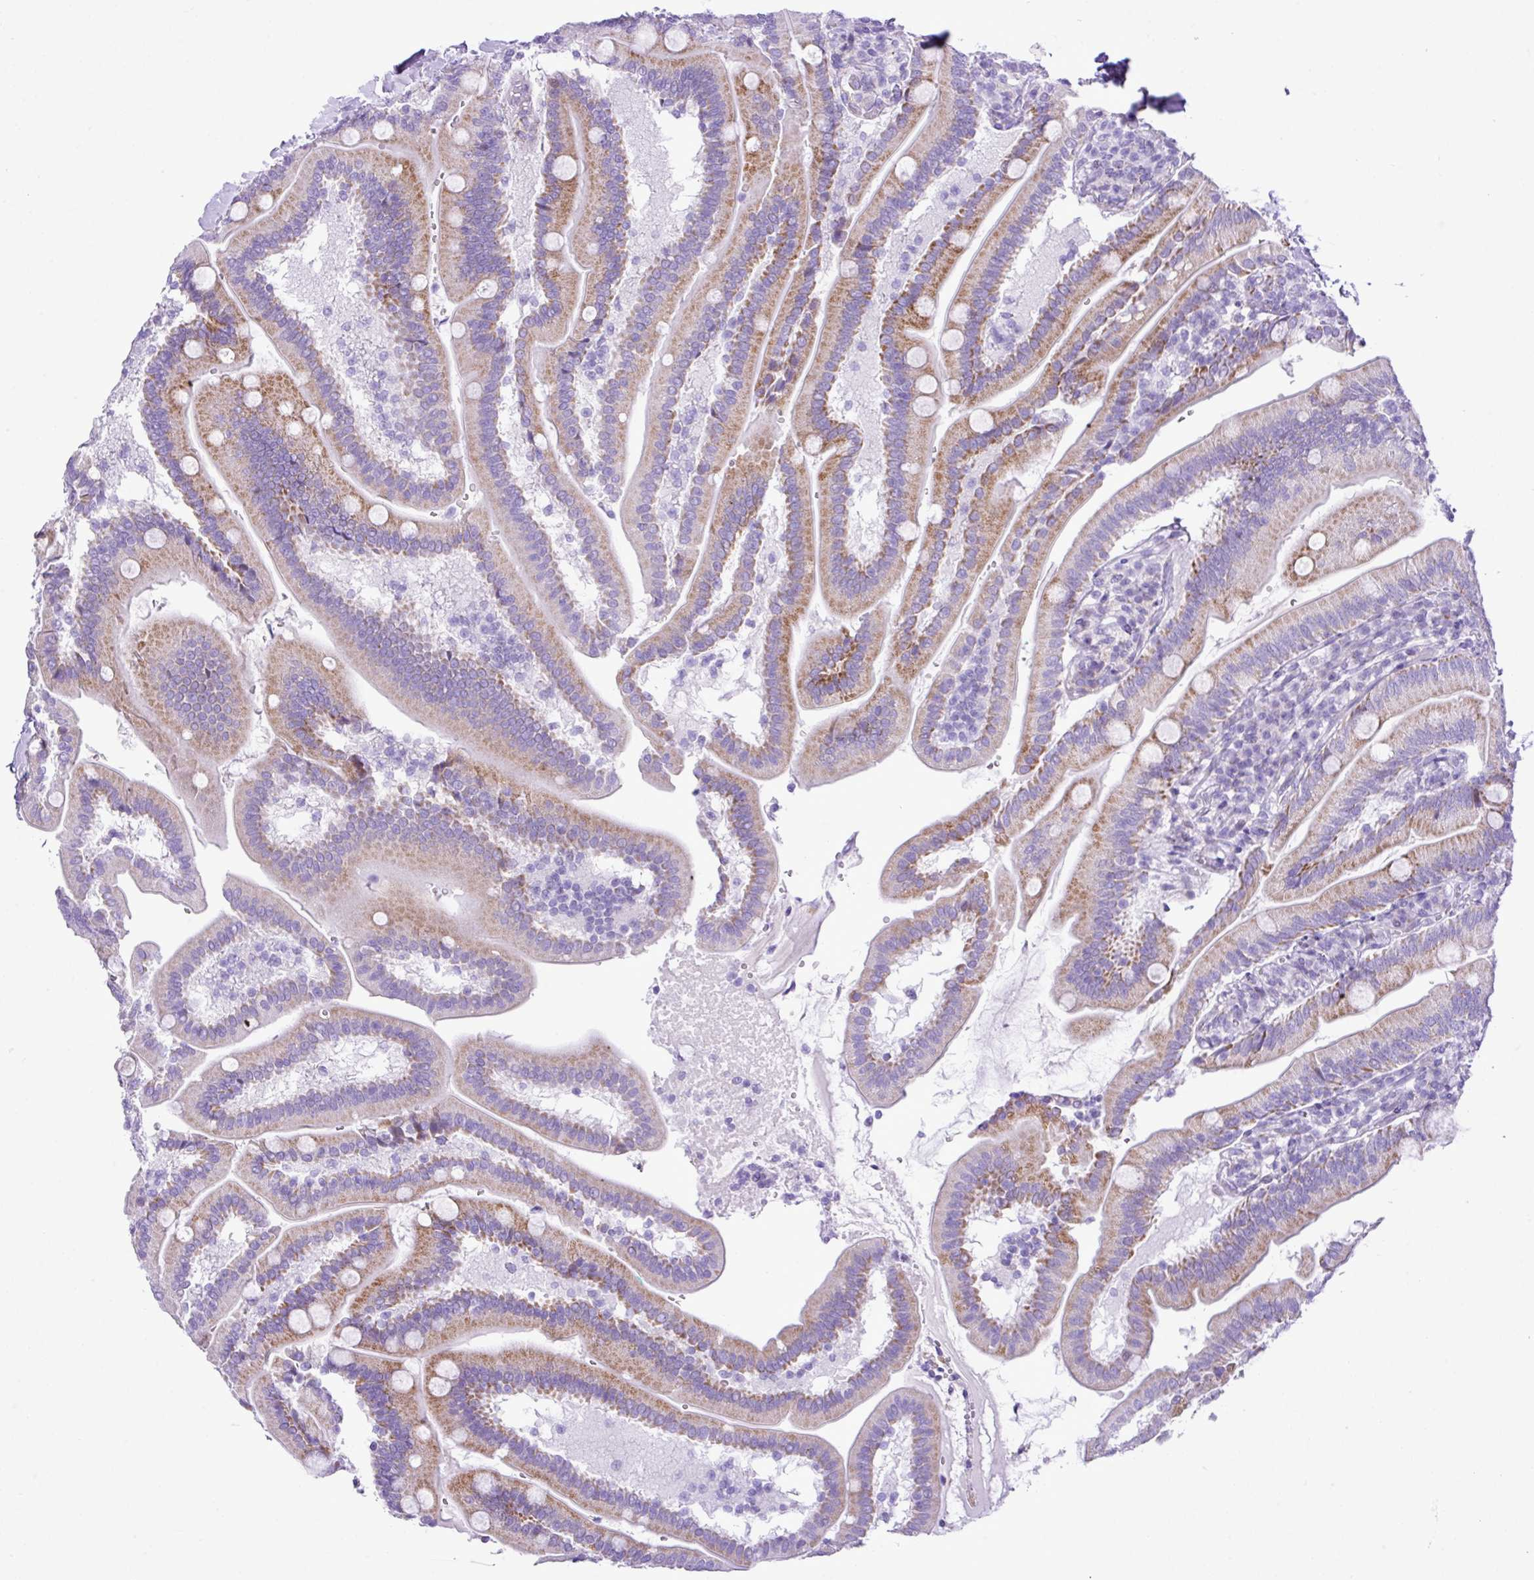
{"staining": {"intensity": "moderate", "quantity": ">75%", "location": "cytoplasmic/membranous"}, "tissue": "duodenum", "cell_type": "Glandular cells", "image_type": "normal", "snomed": [{"axis": "morphology", "description": "Normal tissue, NOS"}, {"axis": "topography", "description": "Duodenum"}], "caption": "Moderate cytoplasmic/membranous staining for a protein is appreciated in approximately >75% of glandular cells of normal duodenum using IHC.", "gene": "RCAN2", "patient": {"sex": "female", "age": 67}}